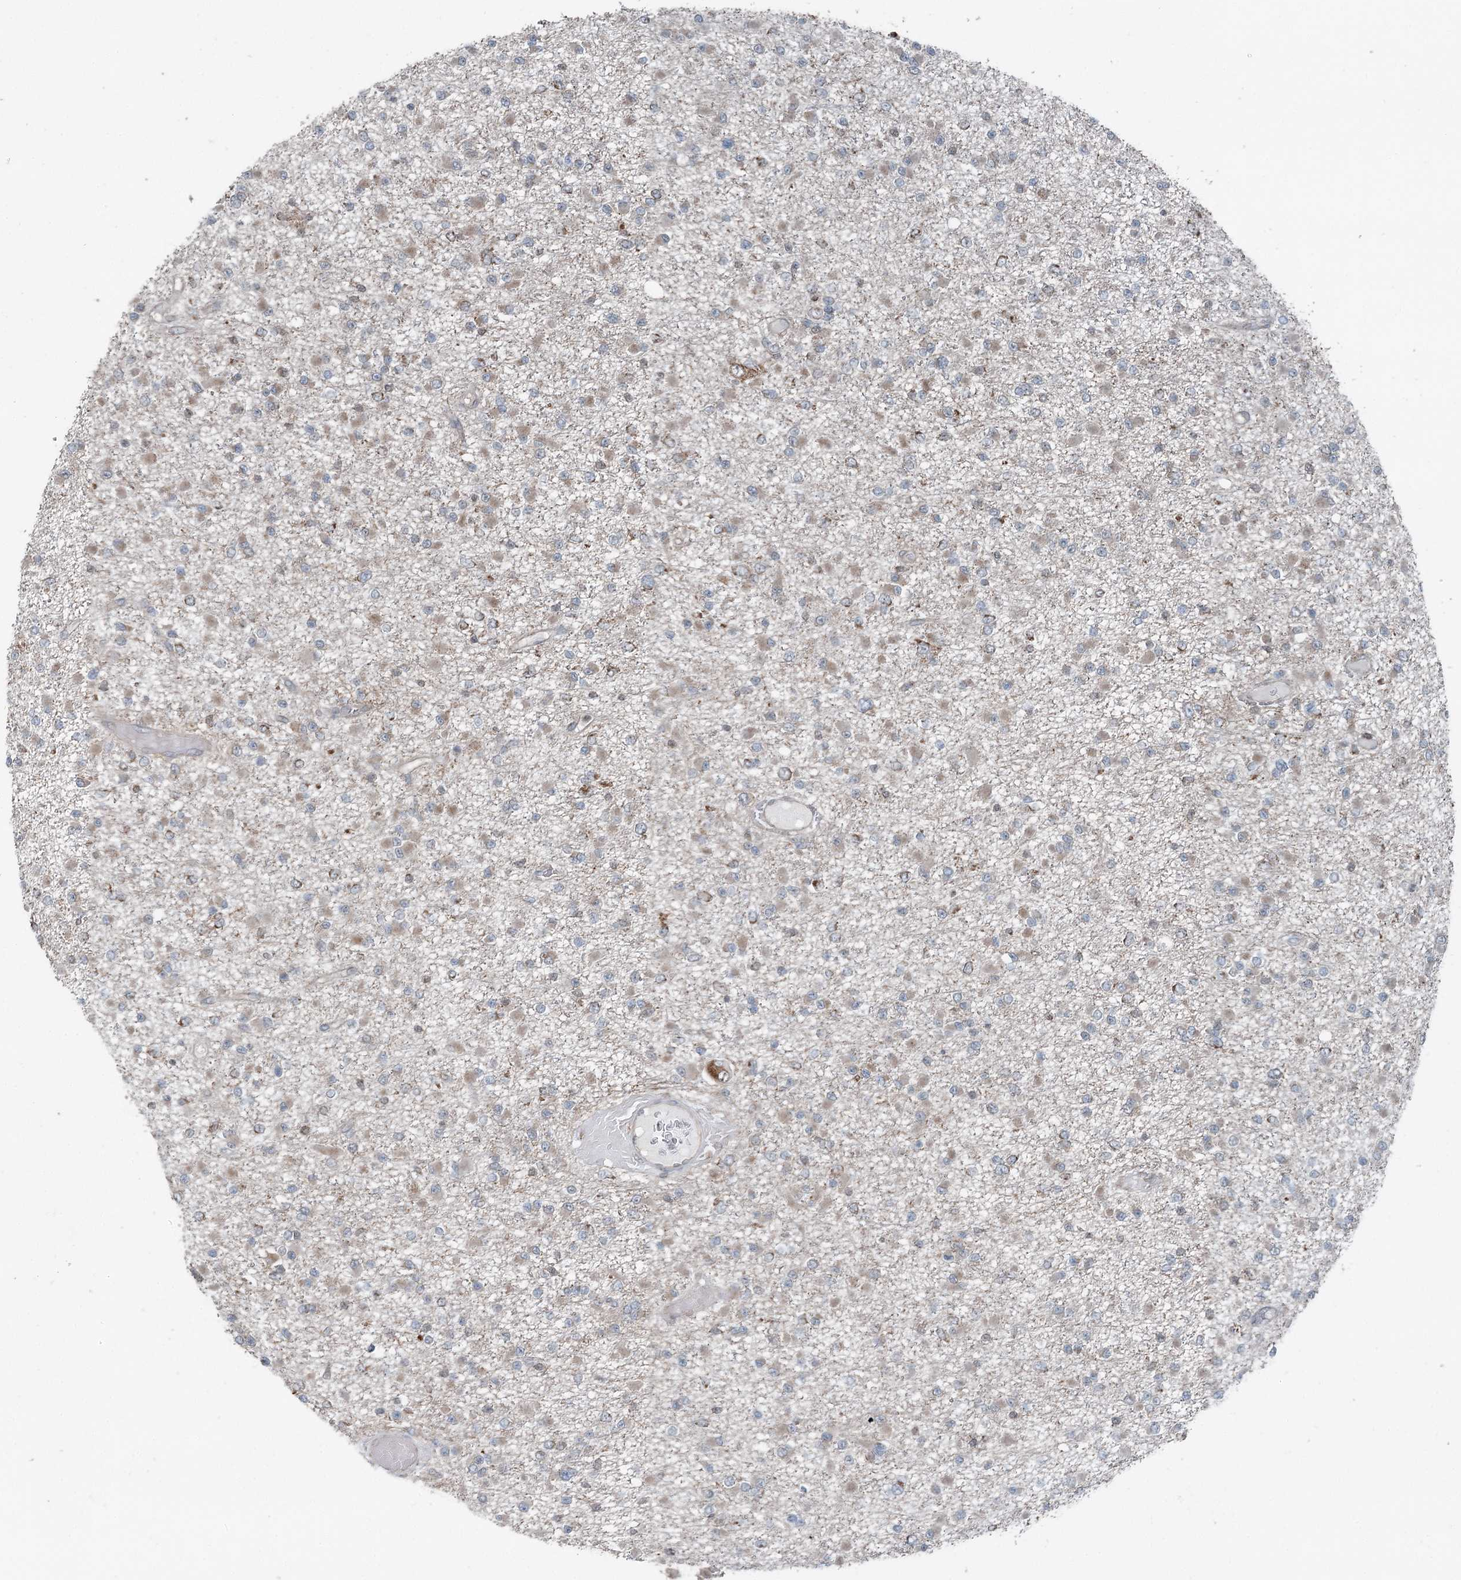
{"staining": {"intensity": "weak", "quantity": "25%-75%", "location": "cytoplasmic/membranous"}, "tissue": "glioma", "cell_type": "Tumor cells", "image_type": "cancer", "snomed": [{"axis": "morphology", "description": "Glioma, malignant, Low grade"}, {"axis": "topography", "description": "Brain"}], "caption": "Protein staining displays weak cytoplasmic/membranous positivity in approximately 25%-75% of tumor cells in malignant low-grade glioma. The protein of interest is shown in brown color, while the nuclei are stained blue.", "gene": "WAPL", "patient": {"sex": "female", "age": 22}}